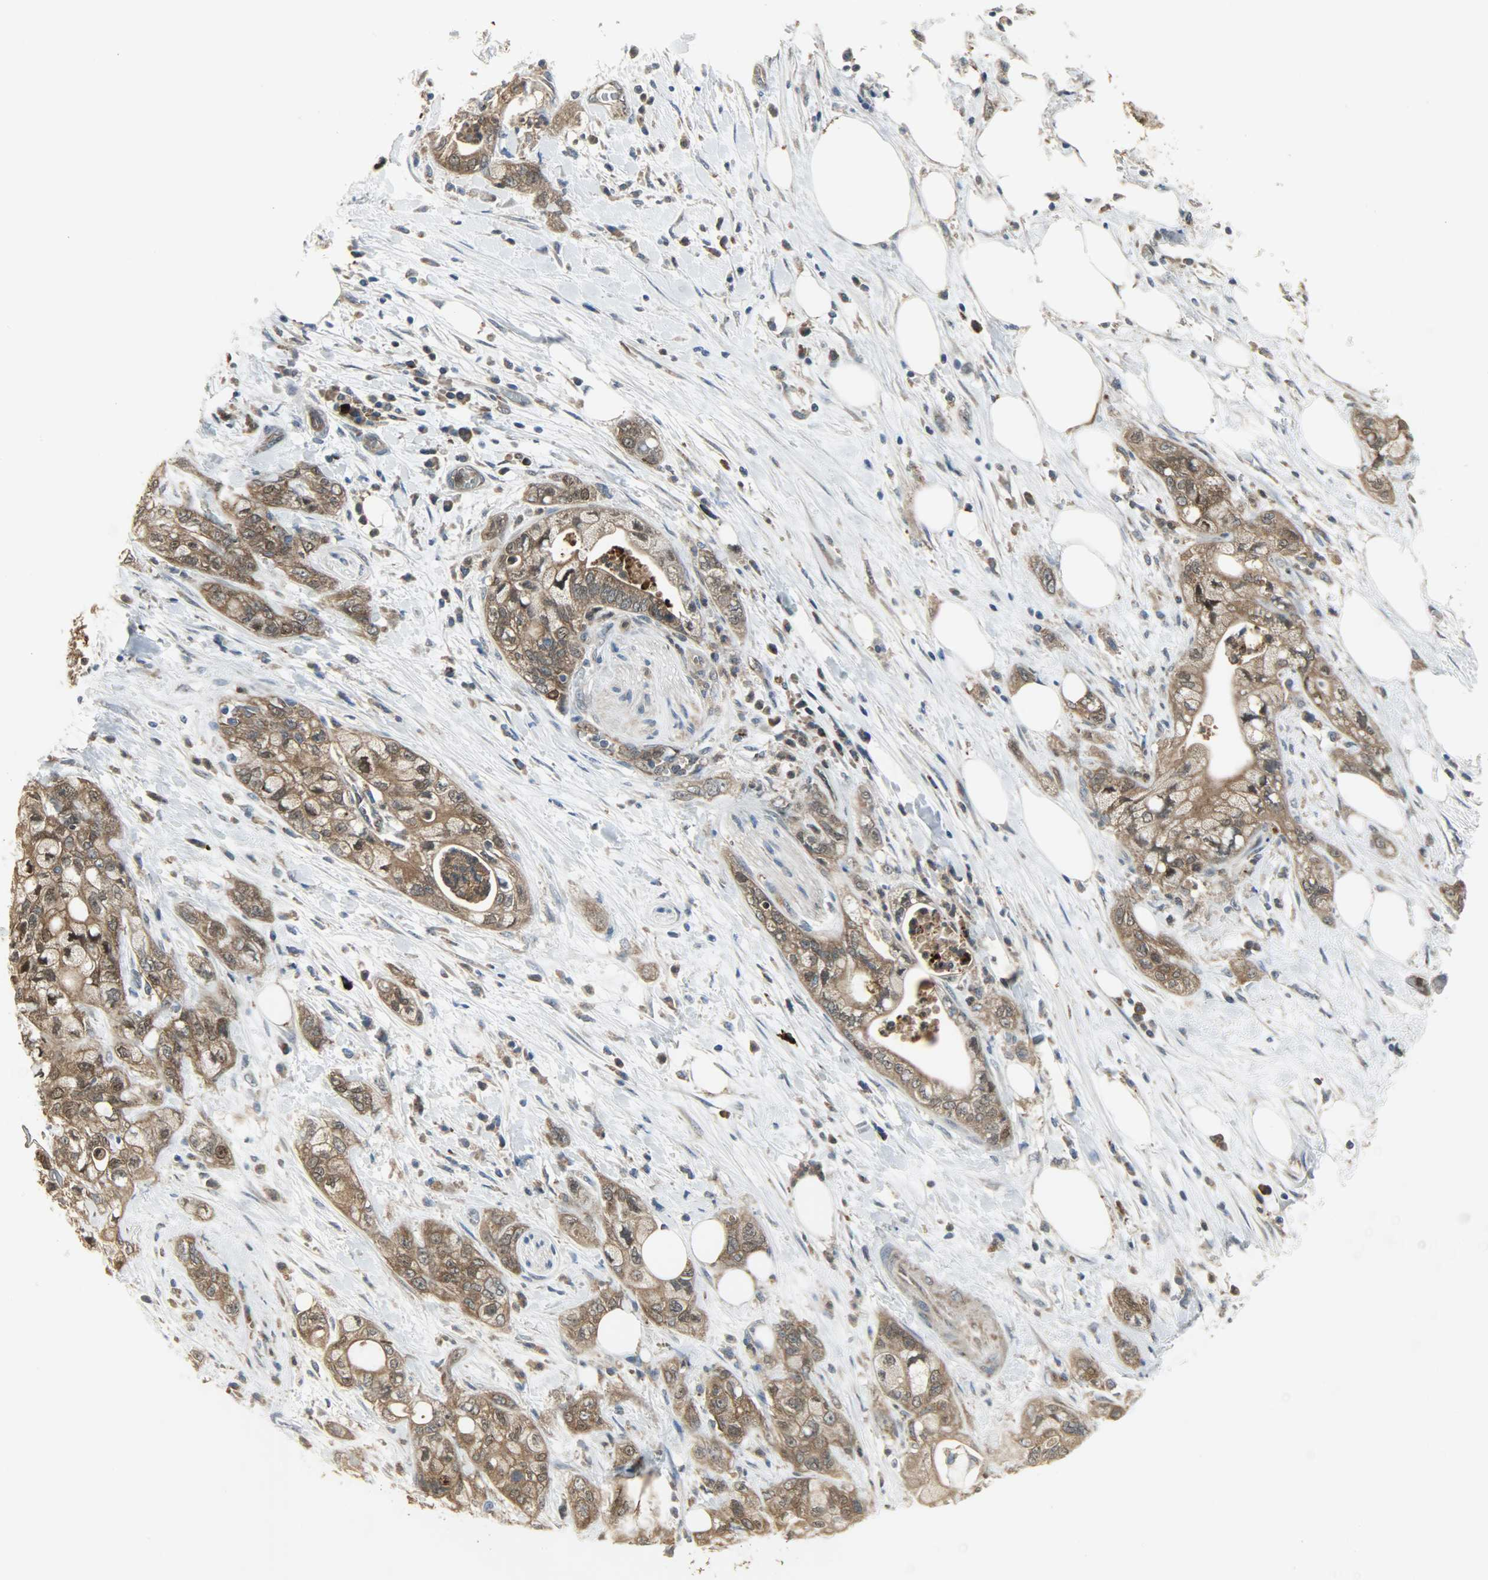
{"staining": {"intensity": "strong", "quantity": ">75%", "location": "cytoplasmic/membranous,nuclear"}, "tissue": "pancreatic cancer", "cell_type": "Tumor cells", "image_type": "cancer", "snomed": [{"axis": "morphology", "description": "Adenocarcinoma, NOS"}, {"axis": "topography", "description": "Pancreas"}], "caption": "This is a micrograph of immunohistochemistry staining of pancreatic cancer (adenocarcinoma), which shows strong staining in the cytoplasmic/membranous and nuclear of tumor cells.", "gene": "AMT", "patient": {"sex": "male", "age": 70}}